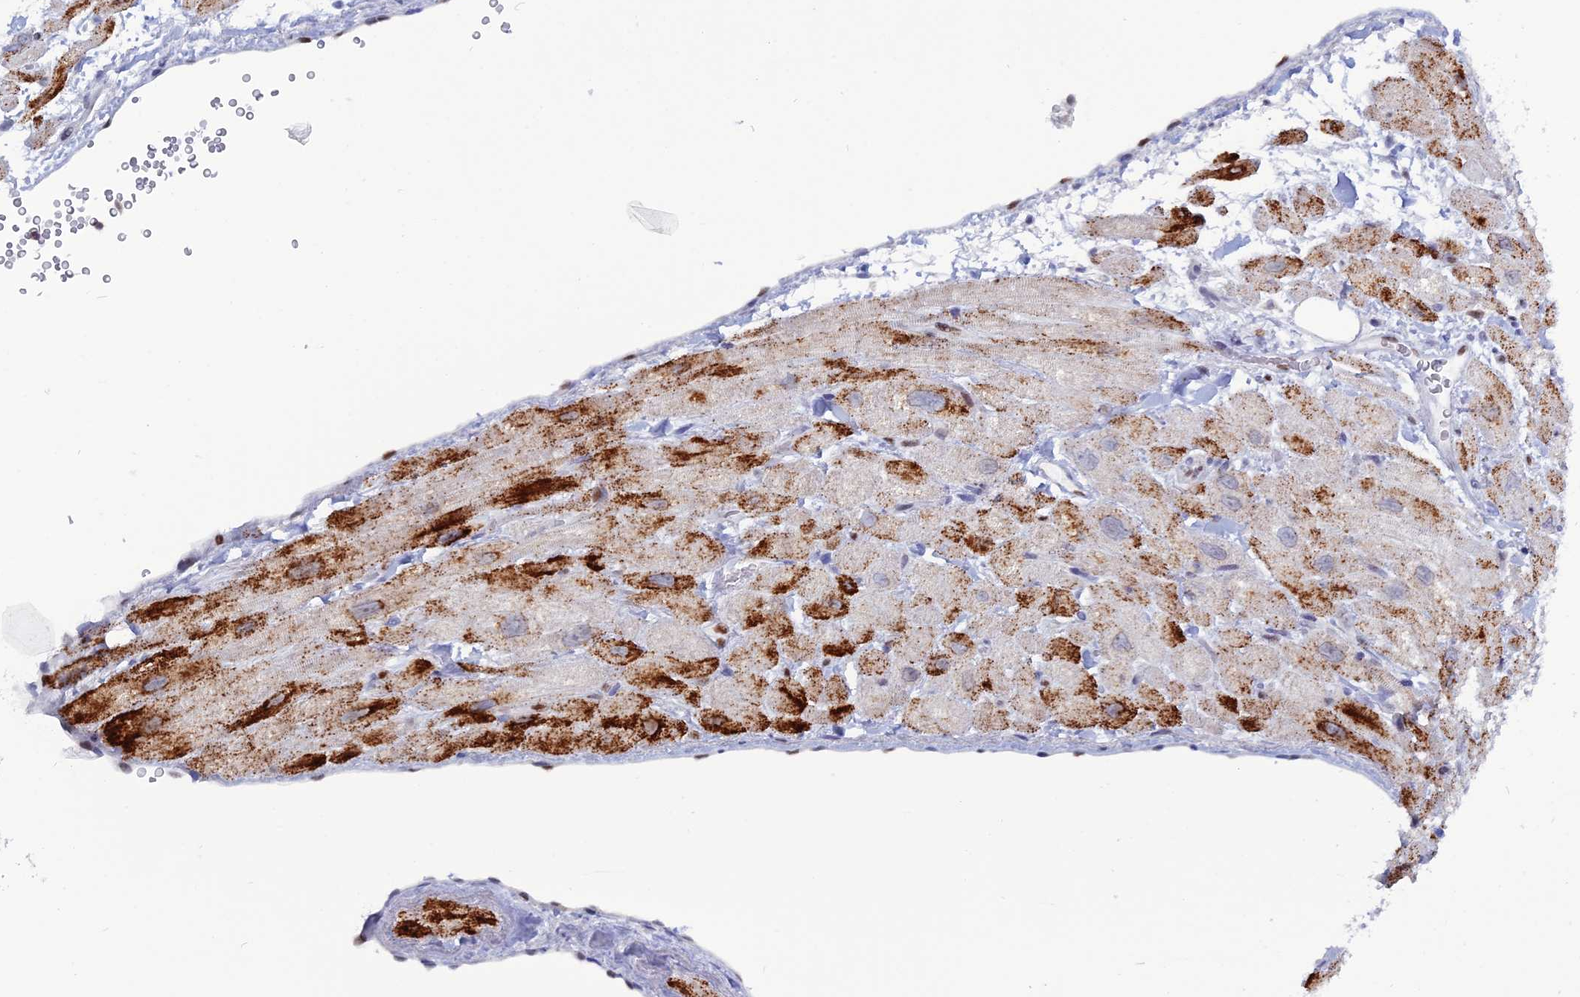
{"staining": {"intensity": "strong", "quantity": "<25%", "location": "cytoplasmic/membranous"}, "tissue": "heart muscle", "cell_type": "Cardiomyocytes", "image_type": "normal", "snomed": [{"axis": "morphology", "description": "Normal tissue, NOS"}, {"axis": "topography", "description": "Heart"}], "caption": "Immunohistochemical staining of unremarkable human heart muscle demonstrates <25% levels of strong cytoplasmic/membranous protein positivity in approximately <25% of cardiomyocytes. The staining is performed using DAB brown chromogen to label protein expression. The nuclei are counter-stained blue using hematoxylin.", "gene": "NOL4L", "patient": {"sex": "male", "age": 65}}